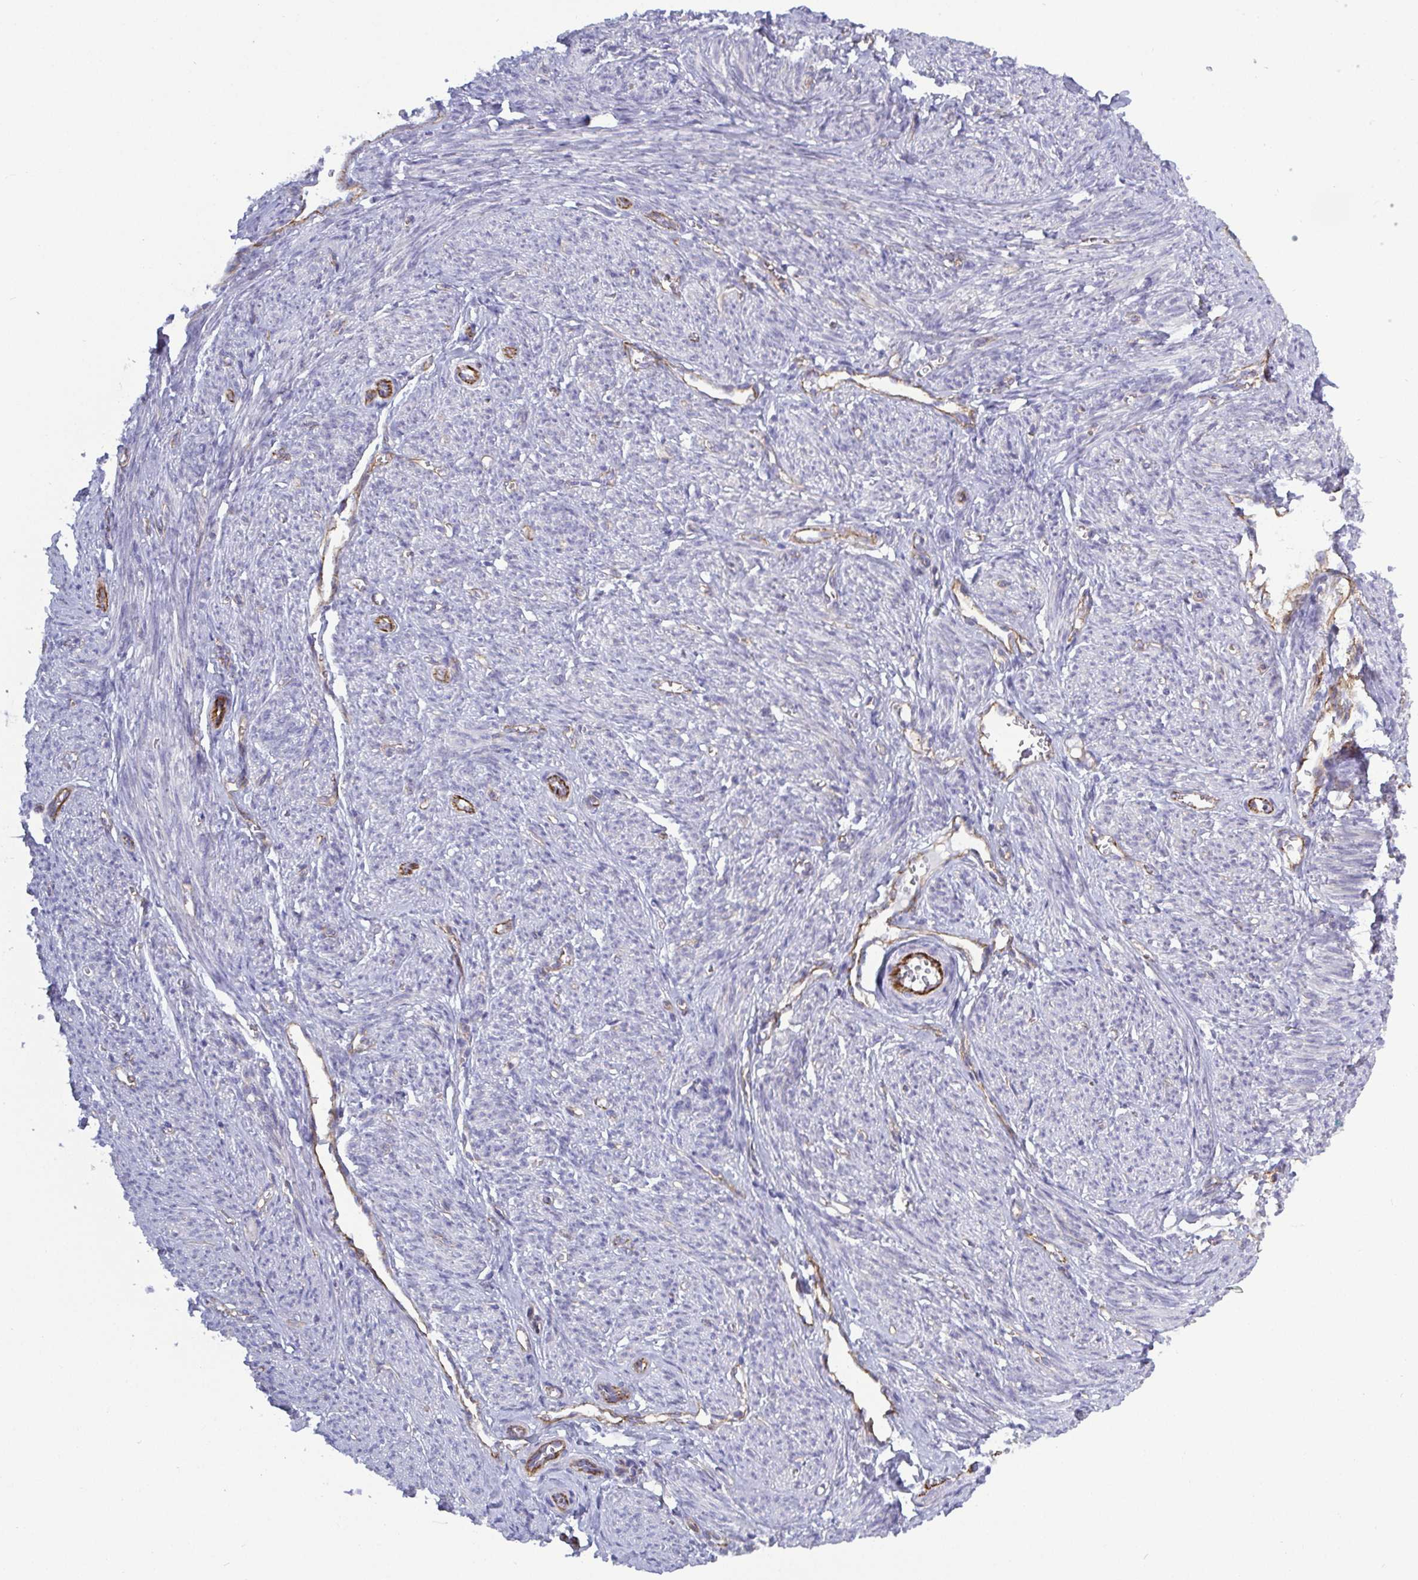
{"staining": {"intensity": "negative", "quantity": "none", "location": "none"}, "tissue": "smooth muscle", "cell_type": "Smooth muscle cells", "image_type": "normal", "snomed": [{"axis": "morphology", "description": "Normal tissue, NOS"}, {"axis": "topography", "description": "Smooth muscle"}], "caption": "Unremarkable smooth muscle was stained to show a protein in brown. There is no significant positivity in smooth muscle cells. (DAB (3,3'-diaminobenzidine) immunohistochemistry, high magnification).", "gene": "LIMA1", "patient": {"sex": "female", "age": 65}}